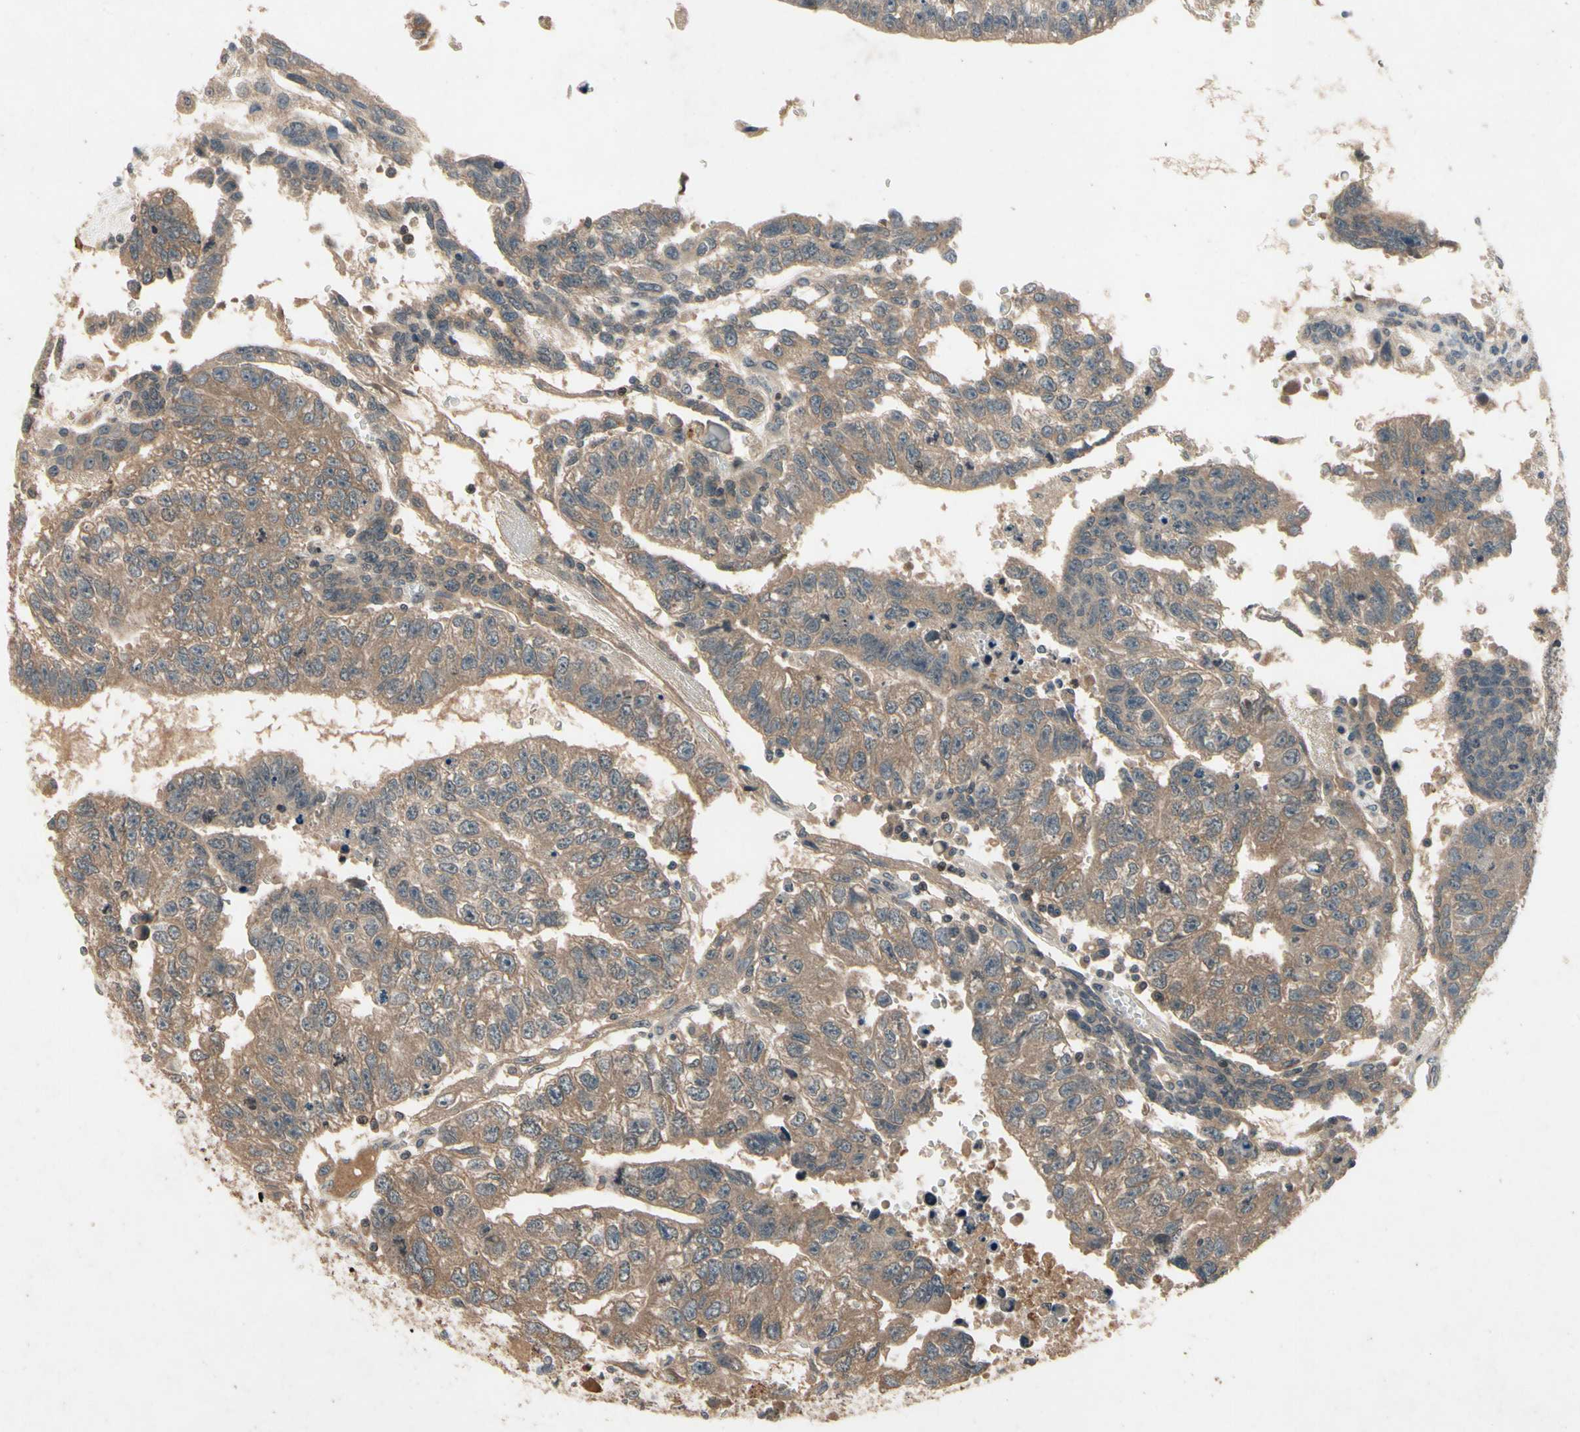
{"staining": {"intensity": "moderate", "quantity": ">75%", "location": "cytoplasmic/membranous"}, "tissue": "testis cancer", "cell_type": "Tumor cells", "image_type": "cancer", "snomed": [{"axis": "morphology", "description": "Seminoma, NOS"}, {"axis": "morphology", "description": "Carcinoma, Embryonal, NOS"}, {"axis": "topography", "description": "Testis"}], "caption": "Testis cancer stained with immunohistochemistry (IHC) reveals moderate cytoplasmic/membranous staining in approximately >75% of tumor cells.", "gene": "DPY19L3", "patient": {"sex": "male", "age": 52}}